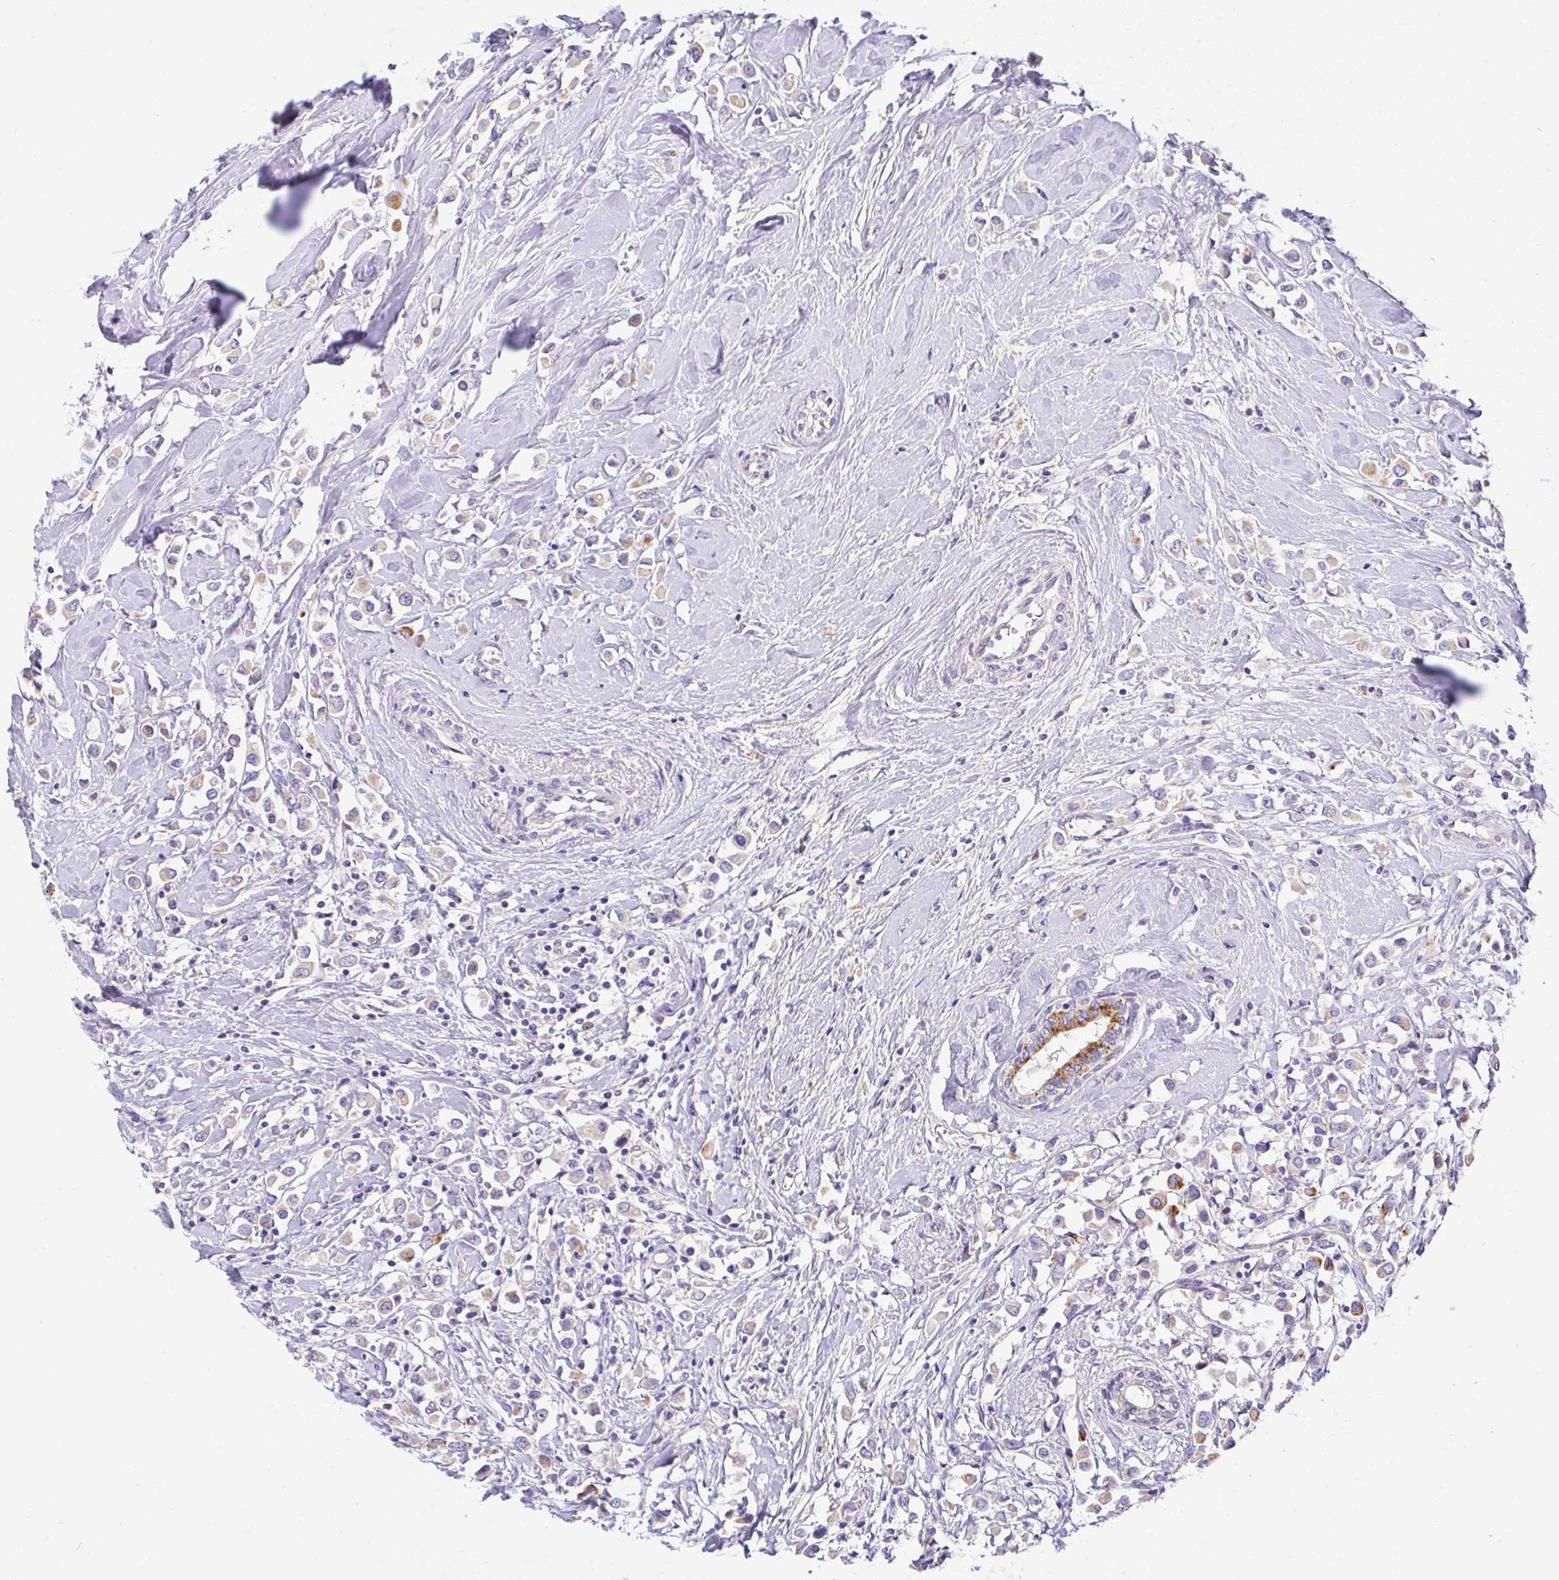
{"staining": {"intensity": "moderate", "quantity": "<25%", "location": "cytoplasmic/membranous"}, "tissue": "breast cancer", "cell_type": "Tumor cells", "image_type": "cancer", "snomed": [{"axis": "morphology", "description": "Duct carcinoma"}, {"axis": "topography", "description": "Breast"}], "caption": "Immunohistochemistry (IHC) (DAB (3,3'-diaminobenzidine)) staining of breast cancer (invasive ductal carcinoma) exhibits moderate cytoplasmic/membranous protein expression in about <25% of tumor cells.", "gene": "EPN3", "patient": {"sex": "female", "age": 61}}